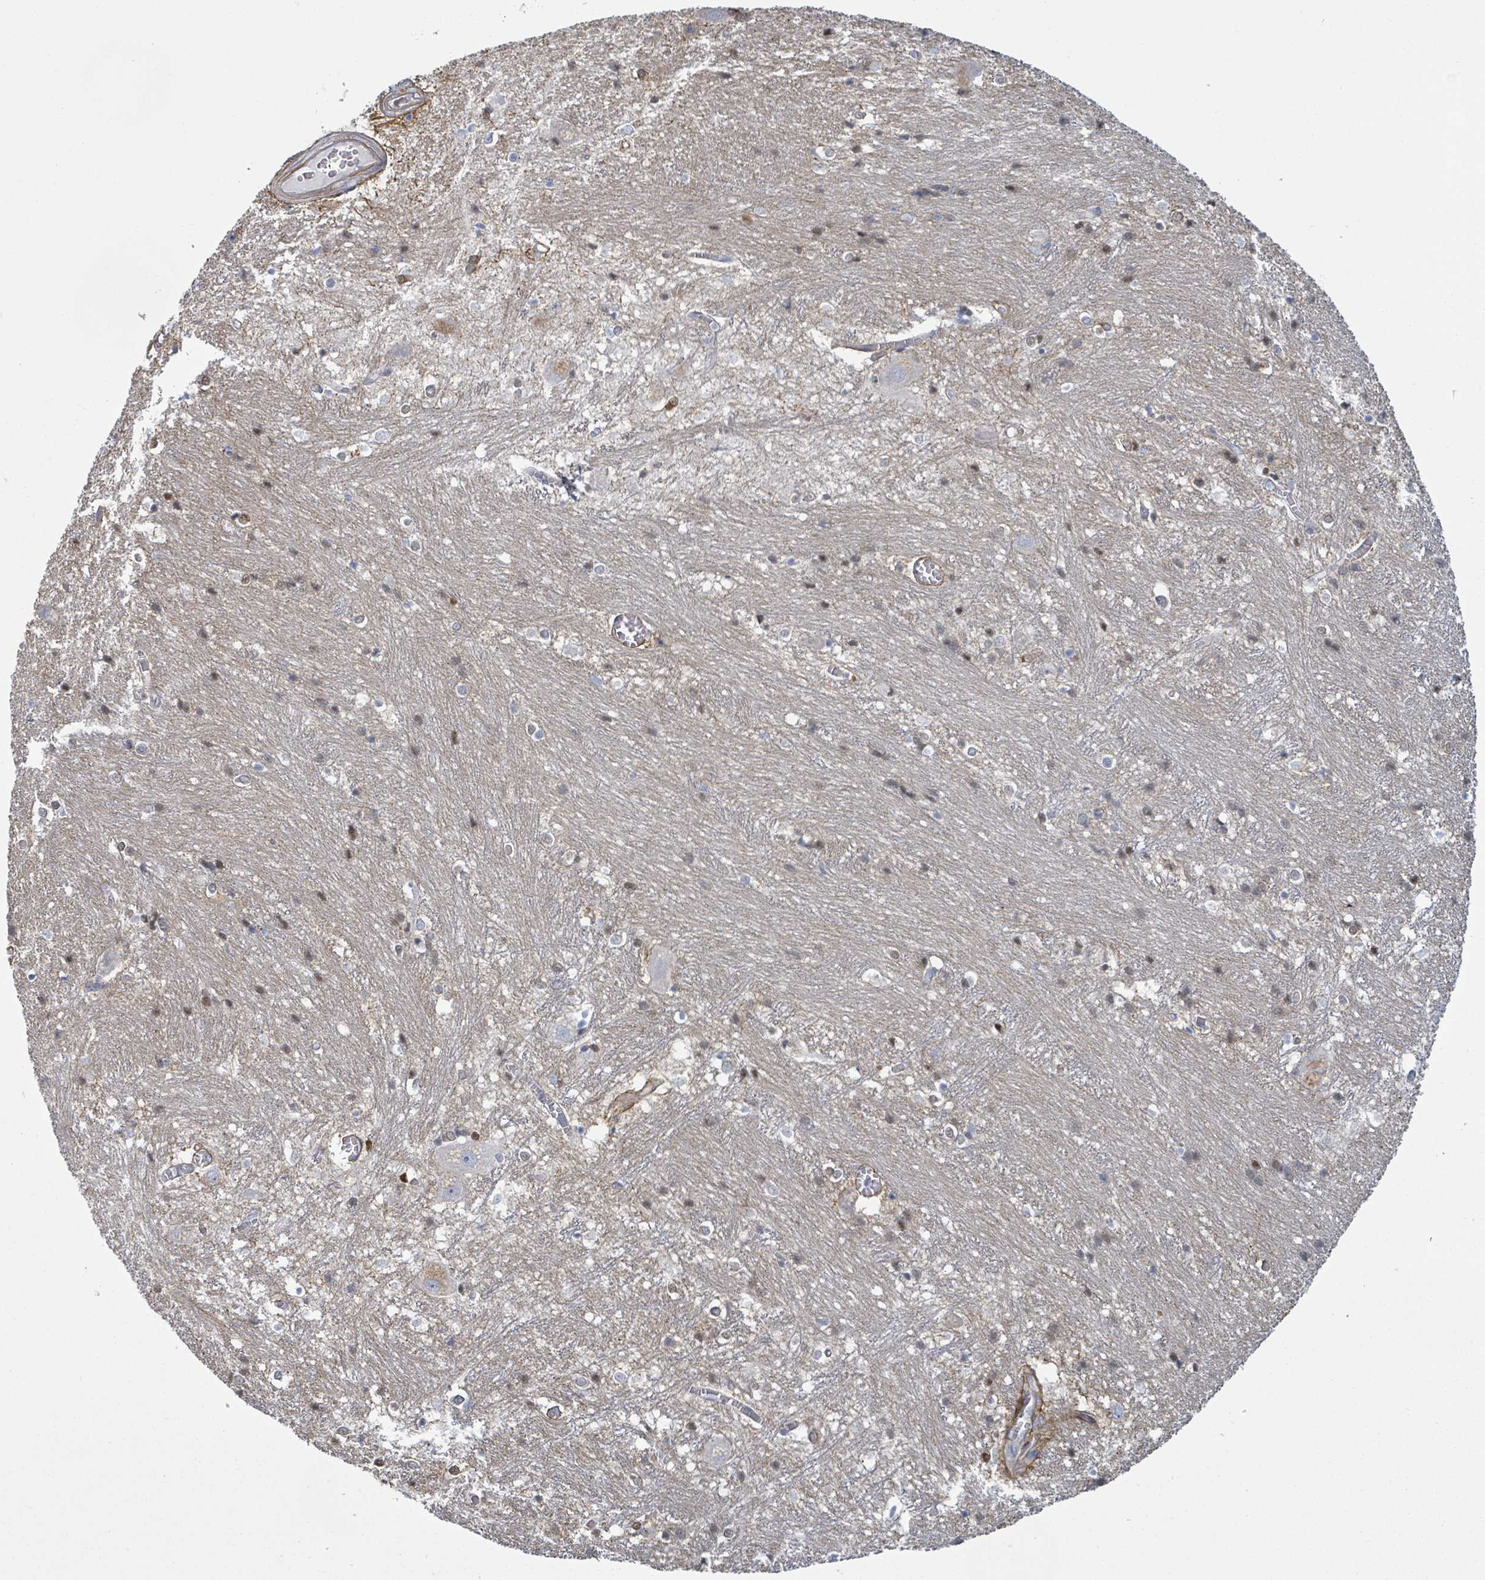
{"staining": {"intensity": "moderate", "quantity": "25%-75%", "location": "cytoplasmic/membranous,nuclear"}, "tissue": "caudate", "cell_type": "Glial cells", "image_type": "normal", "snomed": [{"axis": "morphology", "description": "Normal tissue, NOS"}, {"axis": "topography", "description": "Lateral ventricle wall"}], "caption": "Immunohistochemical staining of benign caudate demonstrates 25%-75% levels of moderate cytoplasmic/membranous,nuclear protein staining in approximately 25%-75% of glial cells.", "gene": "COL13A1", "patient": {"sex": "male", "age": 37}}